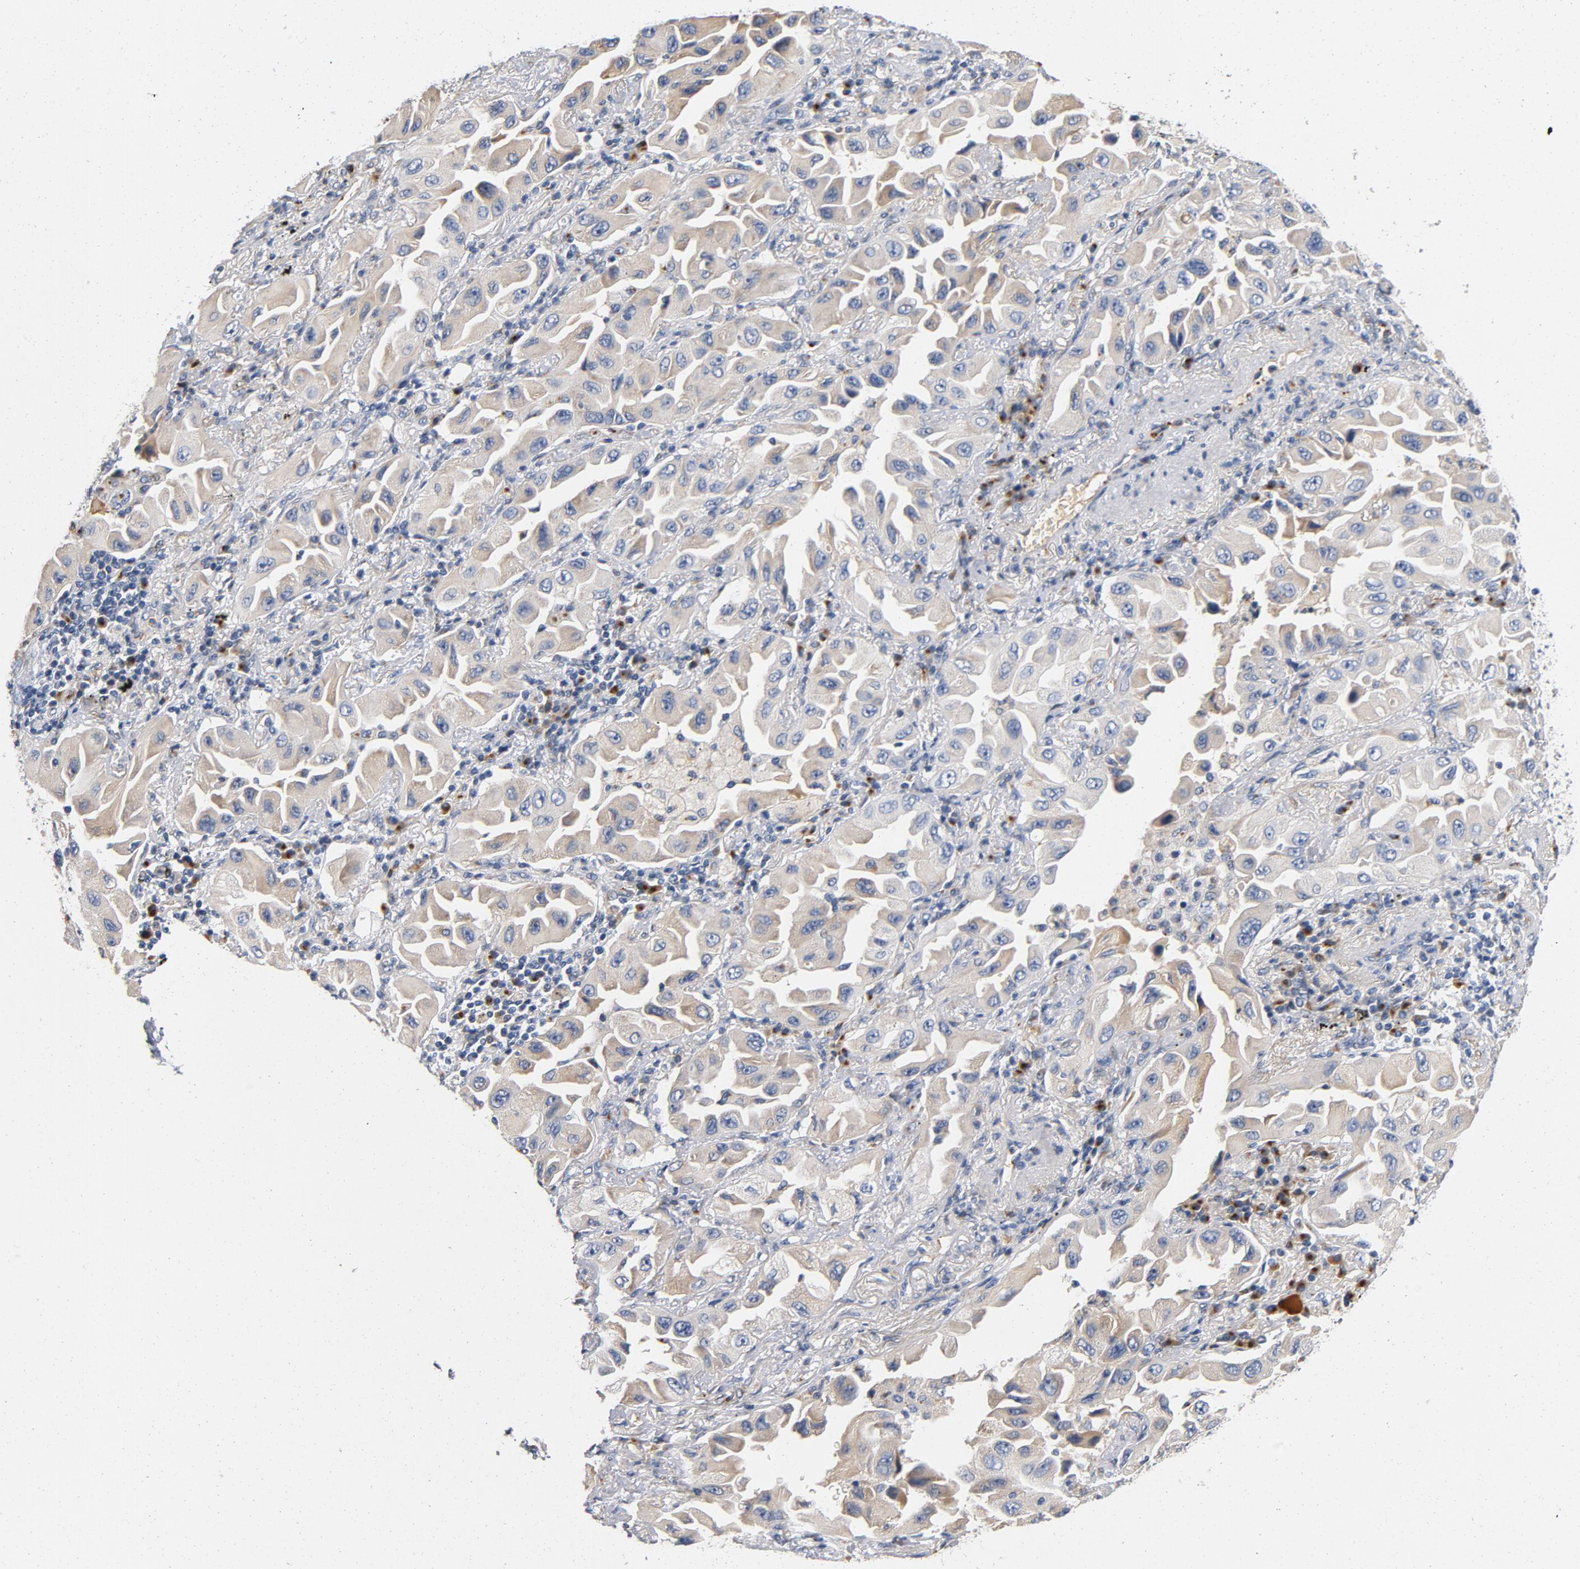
{"staining": {"intensity": "negative", "quantity": "none", "location": "none"}, "tissue": "lung cancer", "cell_type": "Tumor cells", "image_type": "cancer", "snomed": [{"axis": "morphology", "description": "Adenocarcinoma, NOS"}, {"axis": "topography", "description": "Lung"}], "caption": "High magnification brightfield microscopy of lung cancer (adenocarcinoma) stained with DAB (brown) and counterstained with hematoxylin (blue): tumor cells show no significant staining.", "gene": "LMAN2", "patient": {"sex": "female", "age": 65}}